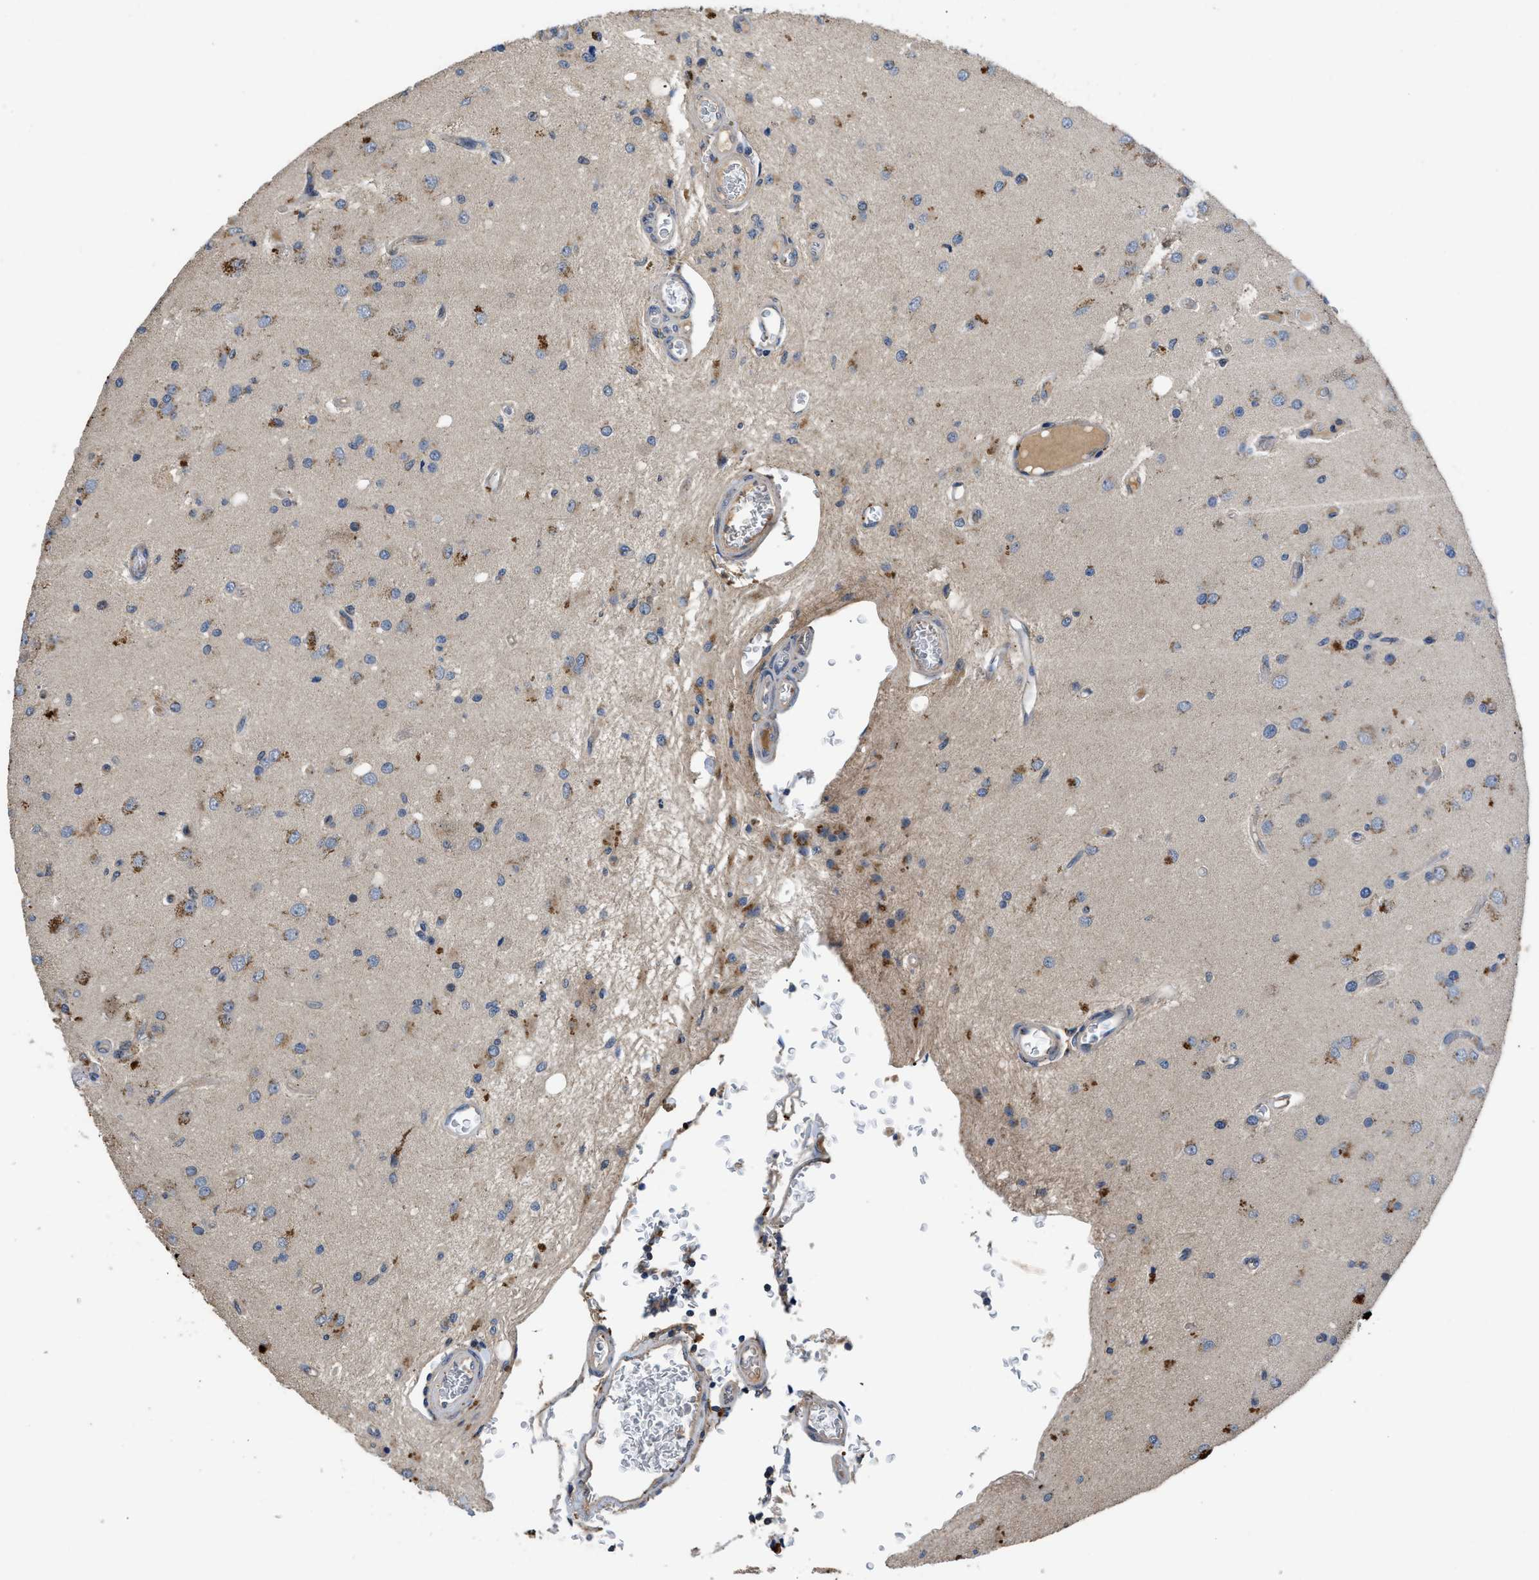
{"staining": {"intensity": "moderate", "quantity": "25%-75%", "location": "cytoplasmic/membranous"}, "tissue": "glioma", "cell_type": "Tumor cells", "image_type": "cancer", "snomed": [{"axis": "morphology", "description": "Normal tissue, NOS"}, {"axis": "morphology", "description": "Glioma, malignant, High grade"}, {"axis": "topography", "description": "Cerebral cortex"}], "caption": "DAB (3,3'-diaminobenzidine) immunohistochemical staining of human malignant glioma (high-grade) displays moderate cytoplasmic/membranous protein expression in approximately 25%-75% of tumor cells. The staining was performed using DAB (3,3'-diaminobenzidine) to visualize the protein expression in brown, while the nuclei were stained in blue with hematoxylin (Magnification: 20x).", "gene": "SIK2", "patient": {"sex": "male", "age": 77}}